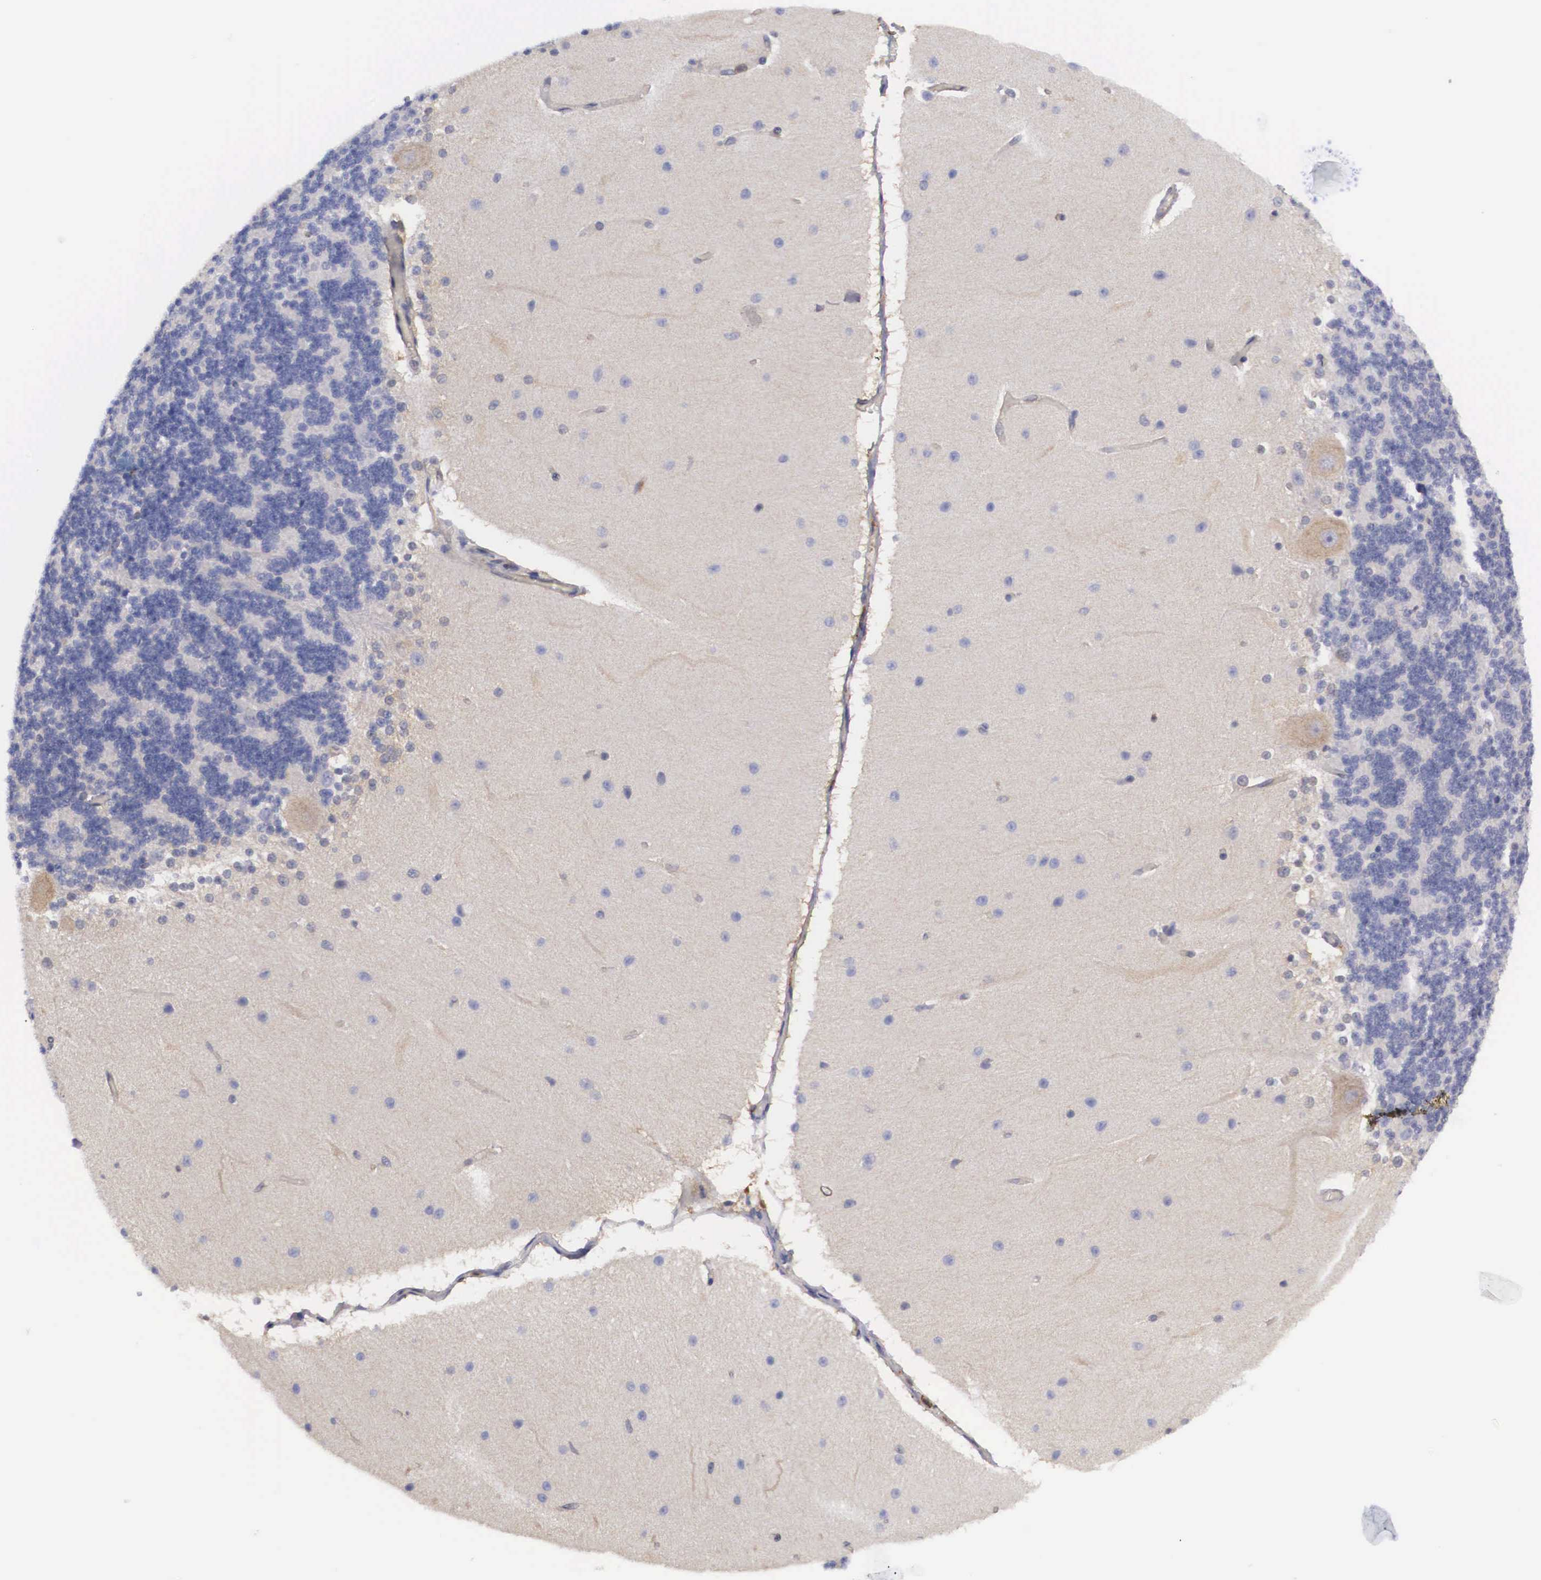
{"staining": {"intensity": "negative", "quantity": "none", "location": "none"}, "tissue": "cerebellum", "cell_type": "Cells in granular layer", "image_type": "normal", "snomed": [{"axis": "morphology", "description": "Normal tissue, NOS"}, {"axis": "topography", "description": "Cerebellum"}], "caption": "The histopathology image demonstrates no significant expression in cells in granular layer of cerebellum.", "gene": "ADSL", "patient": {"sex": "female", "age": 54}}